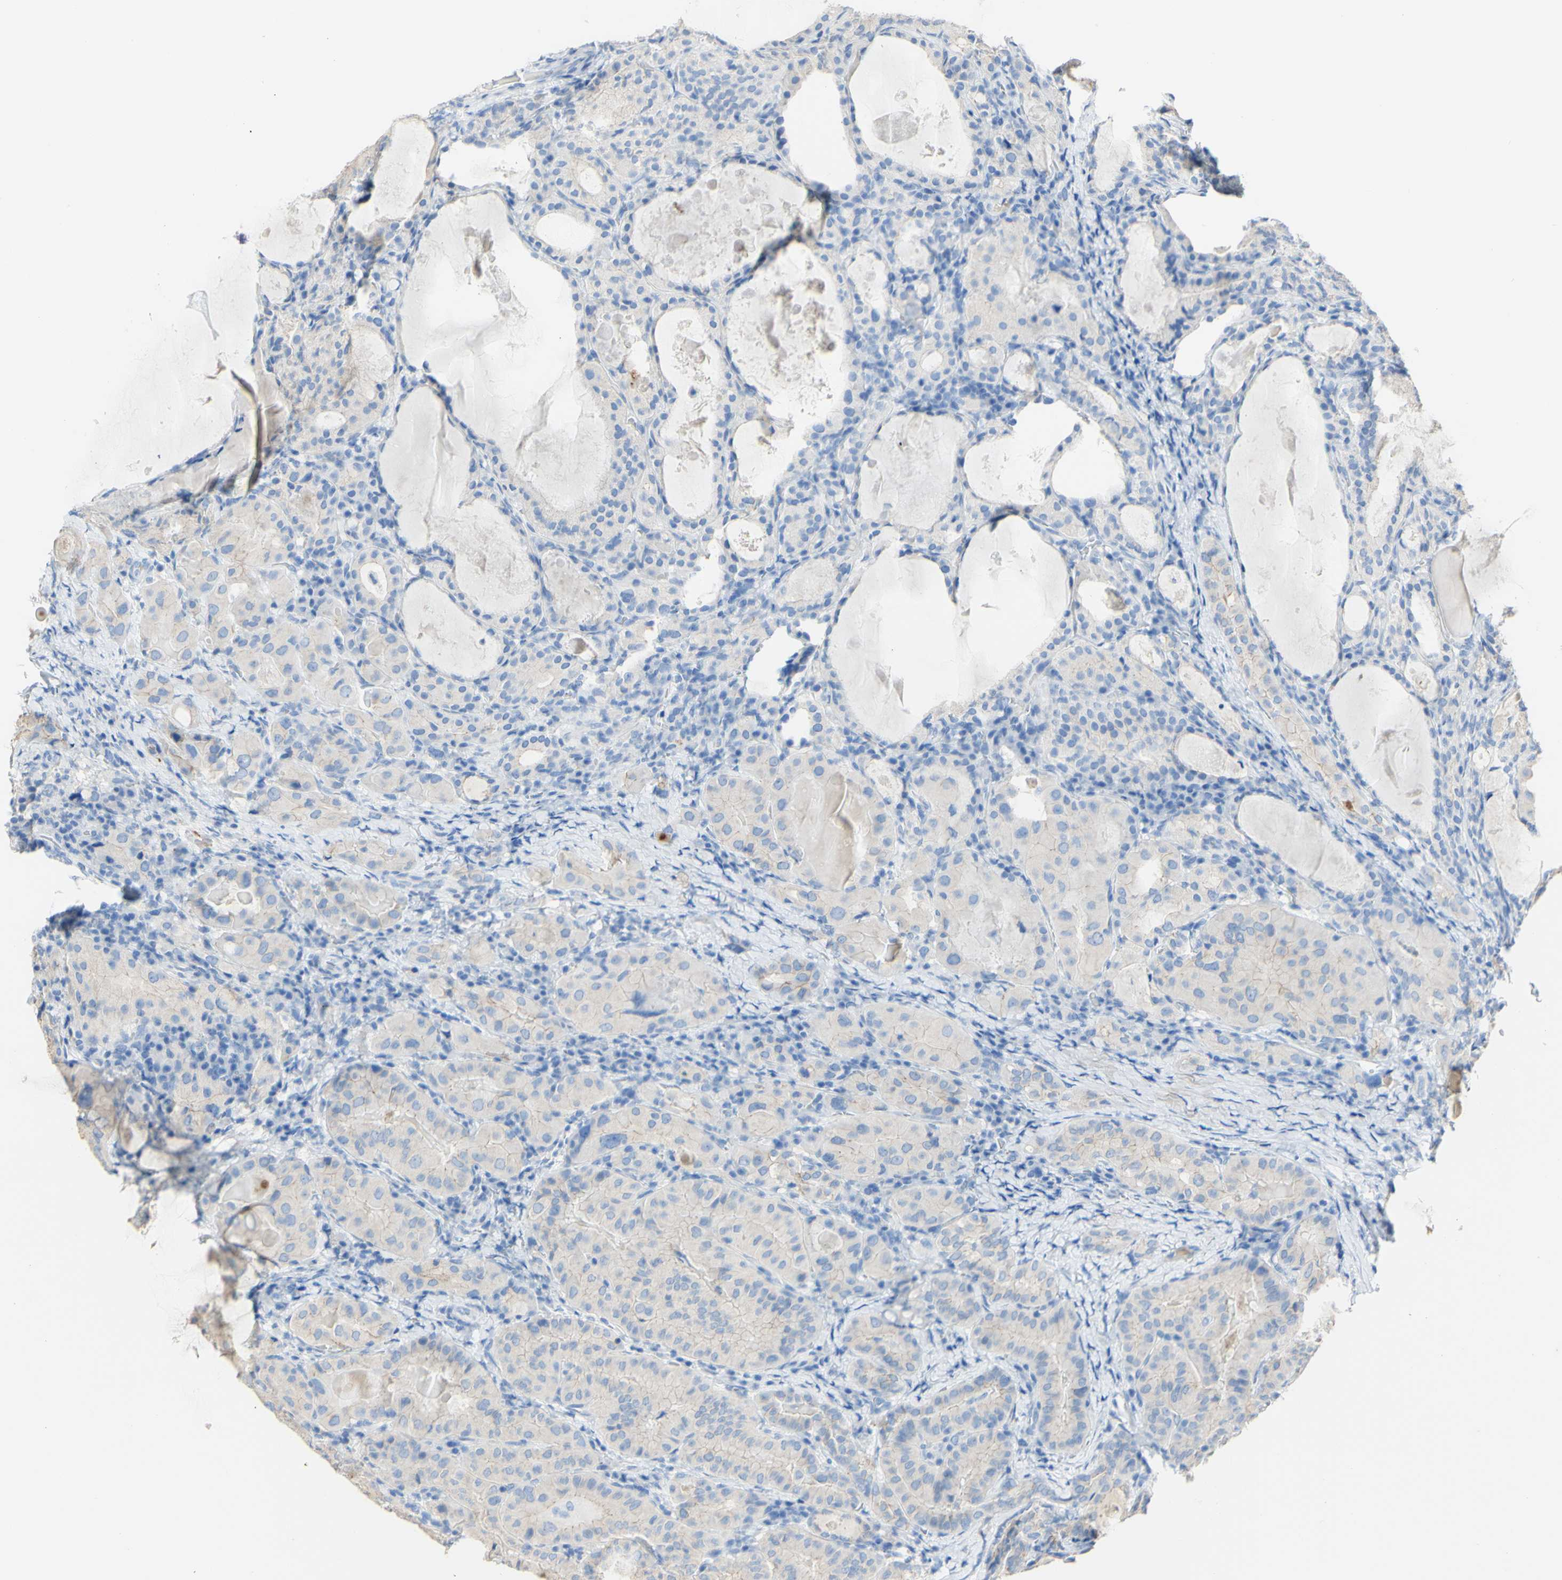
{"staining": {"intensity": "weak", "quantity": ">75%", "location": "cytoplasmic/membranous"}, "tissue": "thyroid cancer", "cell_type": "Tumor cells", "image_type": "cancer", "snomed": [{"axis": "morphology", "description": "Papillary adenocarcinoma, NOS"}, {"axis": "topography", "description": "Thyroid gland"}], "caption": "Immunohistochemistry (IHC) photomicrograph of thyroid cancer stained for a protein (brown), which demonstrates low levels of weak cytoplasmic/membranous expression in approximately >75% of tumor cells.", "gene": "DSC2", "patient": {"sex": "female", "age": 42}}